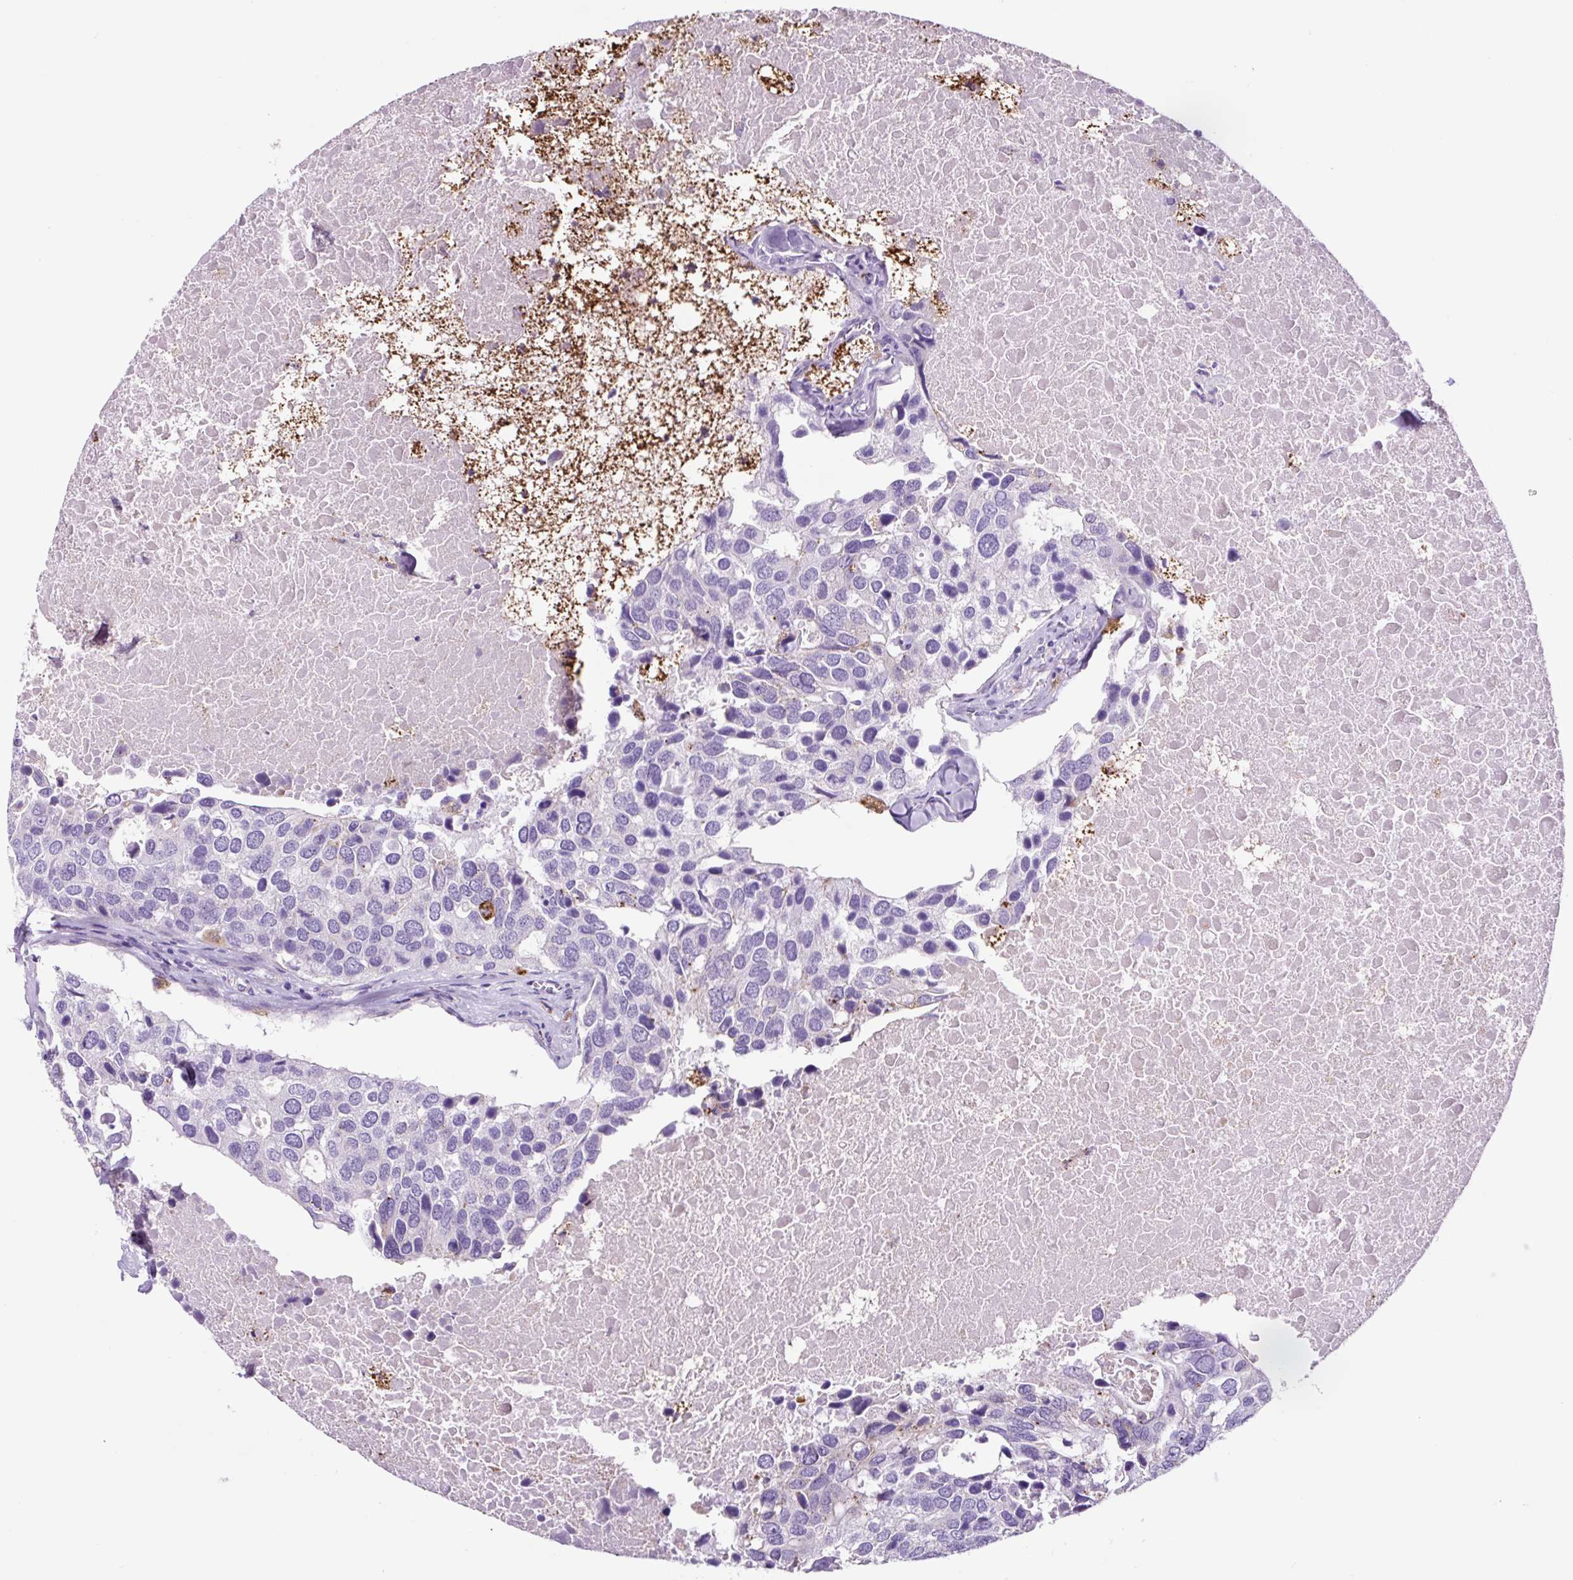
{"staining": {"intensity": "negative", "quantity": "none", "location": "none"}, "tissue": "breast cancer", "cell_type": "Tumor cells", "image_type": "cancer", "snomed": [{"axis": "morphology", "description": "Duct carcinoma"}, {"axis": "topography", "description": "Breast"}], "caption": "This is an immunohistochemistry (IHC) histopathology image of human invasive ductal carcinoma (breast). There is no expression in tumor cells.", "gene": "LCN10", "patient": {"sex": "female", "age": 83}}